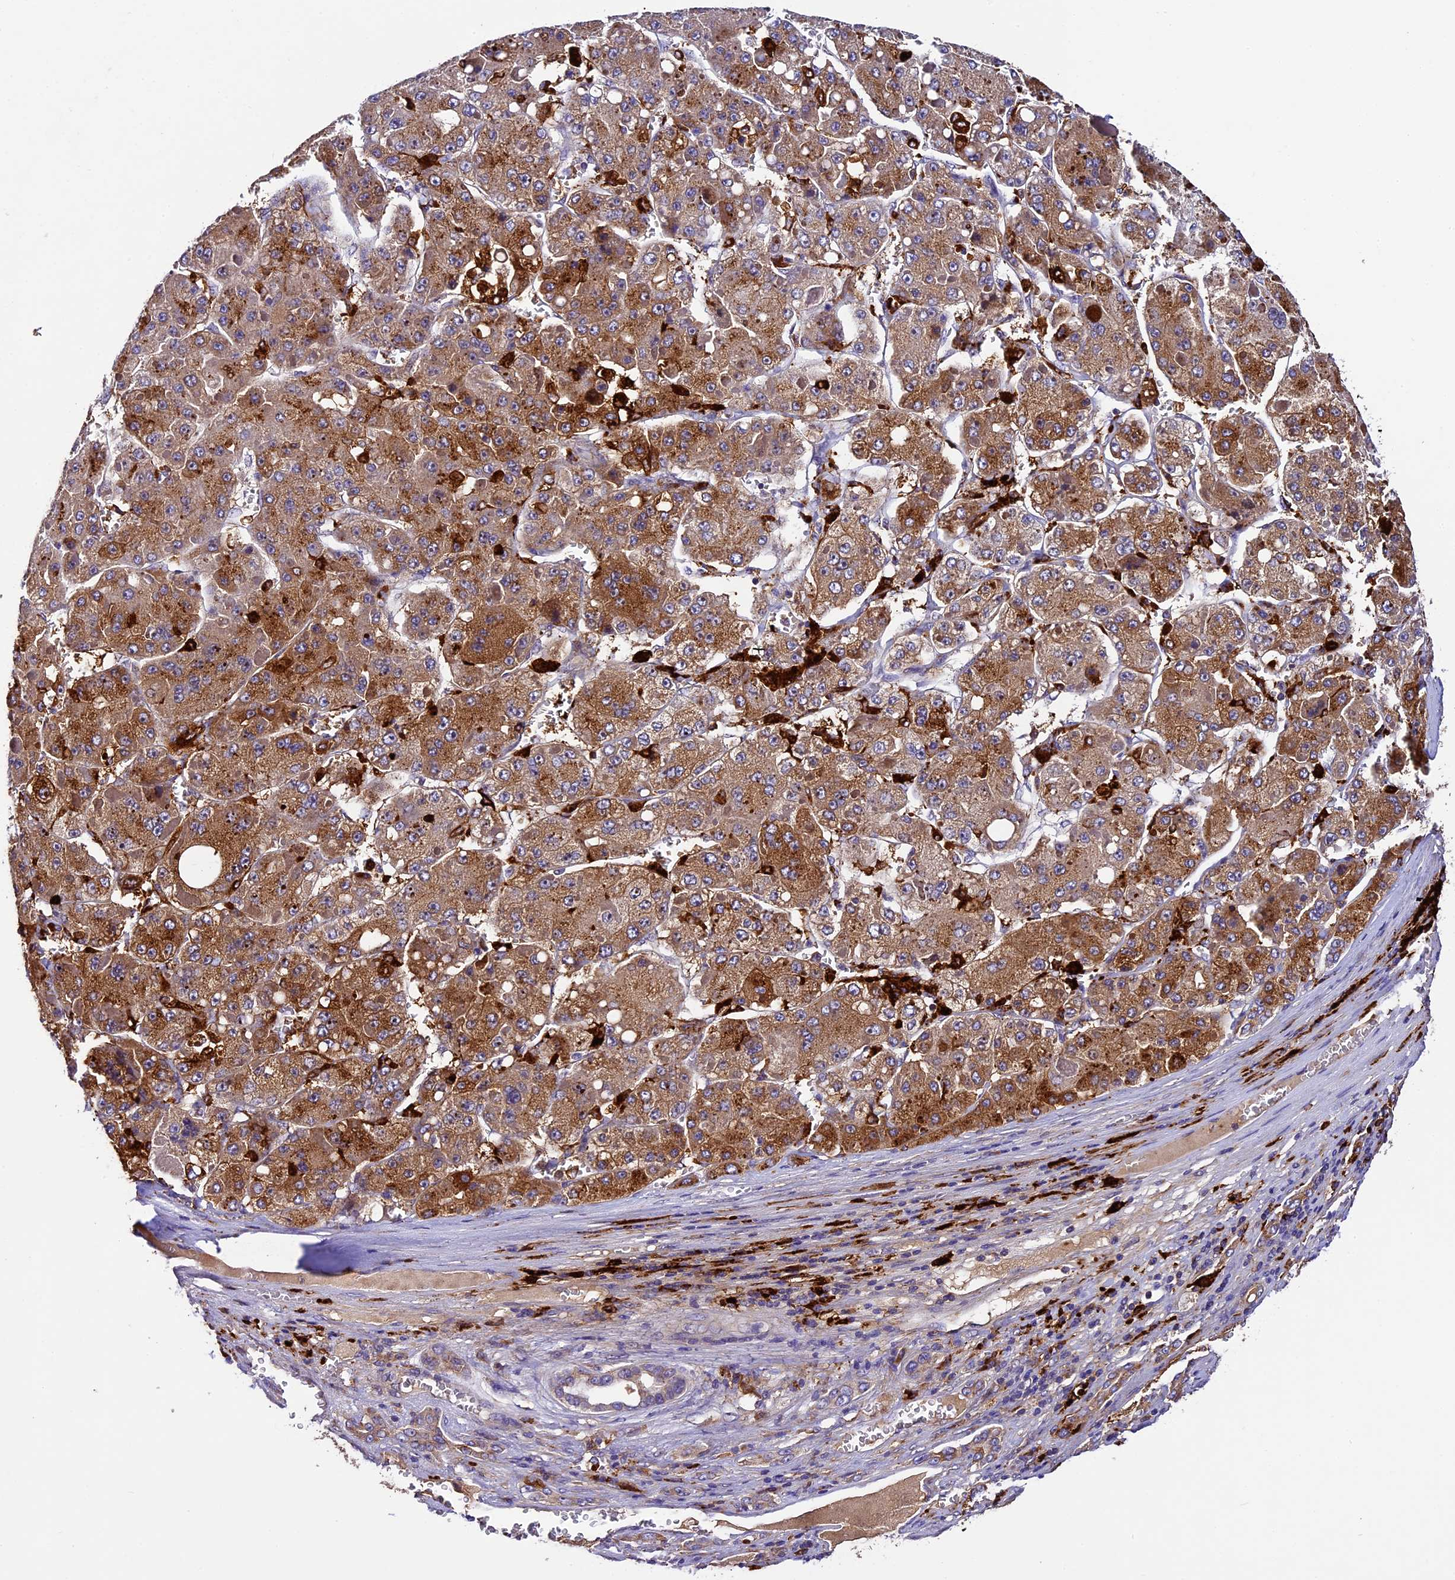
{"staining": {"intensity": "moderate", "quantity": ">75%", "location": "cytoplasmic/membranous"}, "tissue": "liver cancer", "cell_type": "Tumor cells", "image_type": "cancer", "snomed": [{"axis": "morphology", "description": "Carcinoma, Hepatocellular, NOS"}, {"axis": "topography", "description": "Liver"}], "caption": "Immunohistochemistry (IHC) micrograph of neoplastic tissue: human liver cancer stained using IHC shows medium levels of moderate protein expression localized specifically in the cytoplasmic/membranous of tumor cells, appearing as a cytoplasmic/membranous brown color.", "gene": "CILP2", "patient": {"sex": "female", "age": 73}}